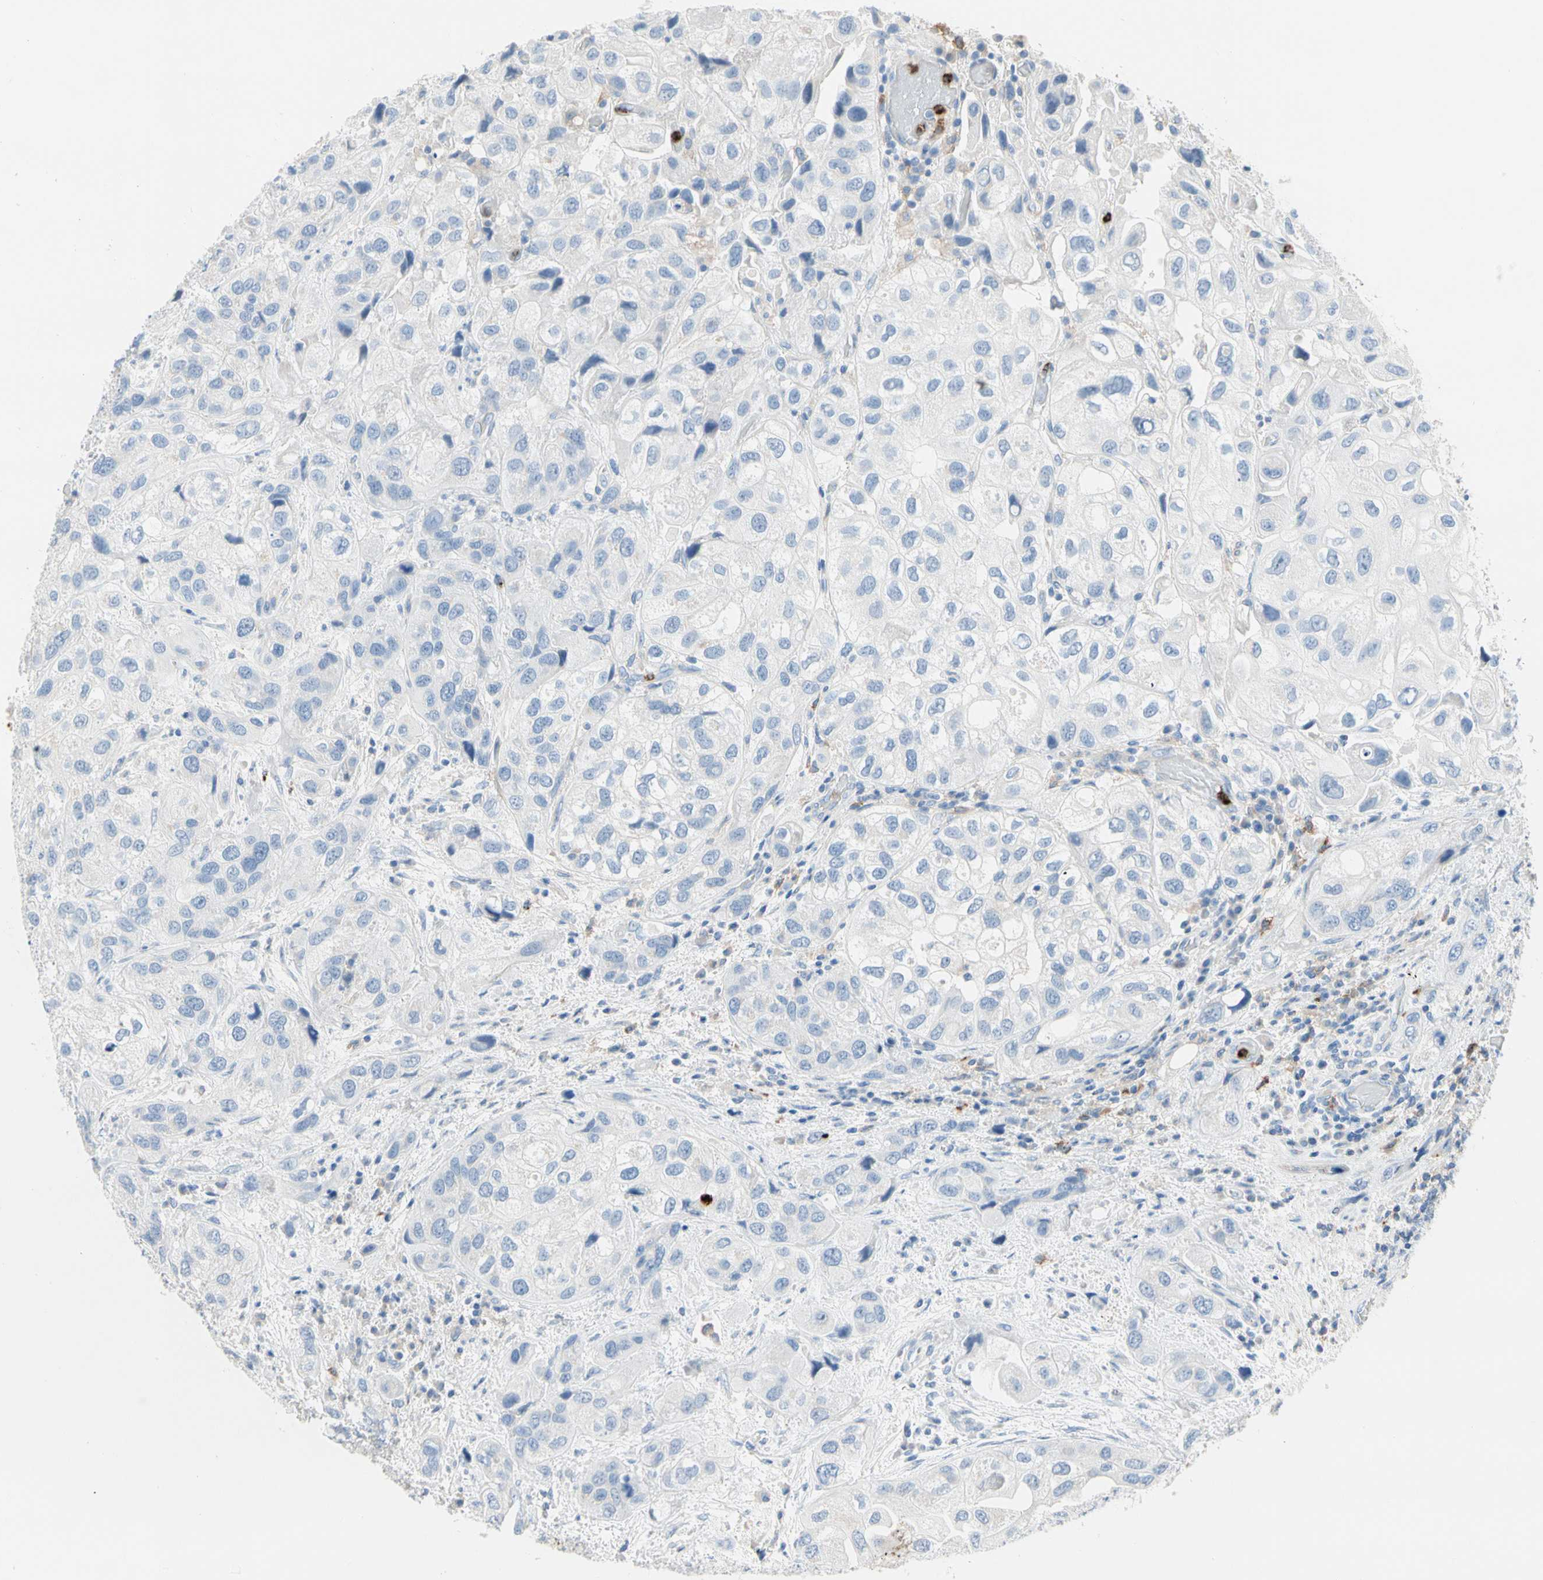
{"staining": {"intensity": "negative", "quantity": "none", "location": "none"}, "tissue": "urothelial cancer", "cell_type": "Tumor cells", "image_type": "cancer", "snomed": [{"axis": "morphology", "description": "Urothelial carcinoma, High grade"}, {"axis": "topography", "description": "Urinary bladder"}], "caption": "The micrograph reveals no staining of tumor cells in urothelial cancer.", "gene": "CLEC4A", "patient": {"sex": "female", "age": 64}}